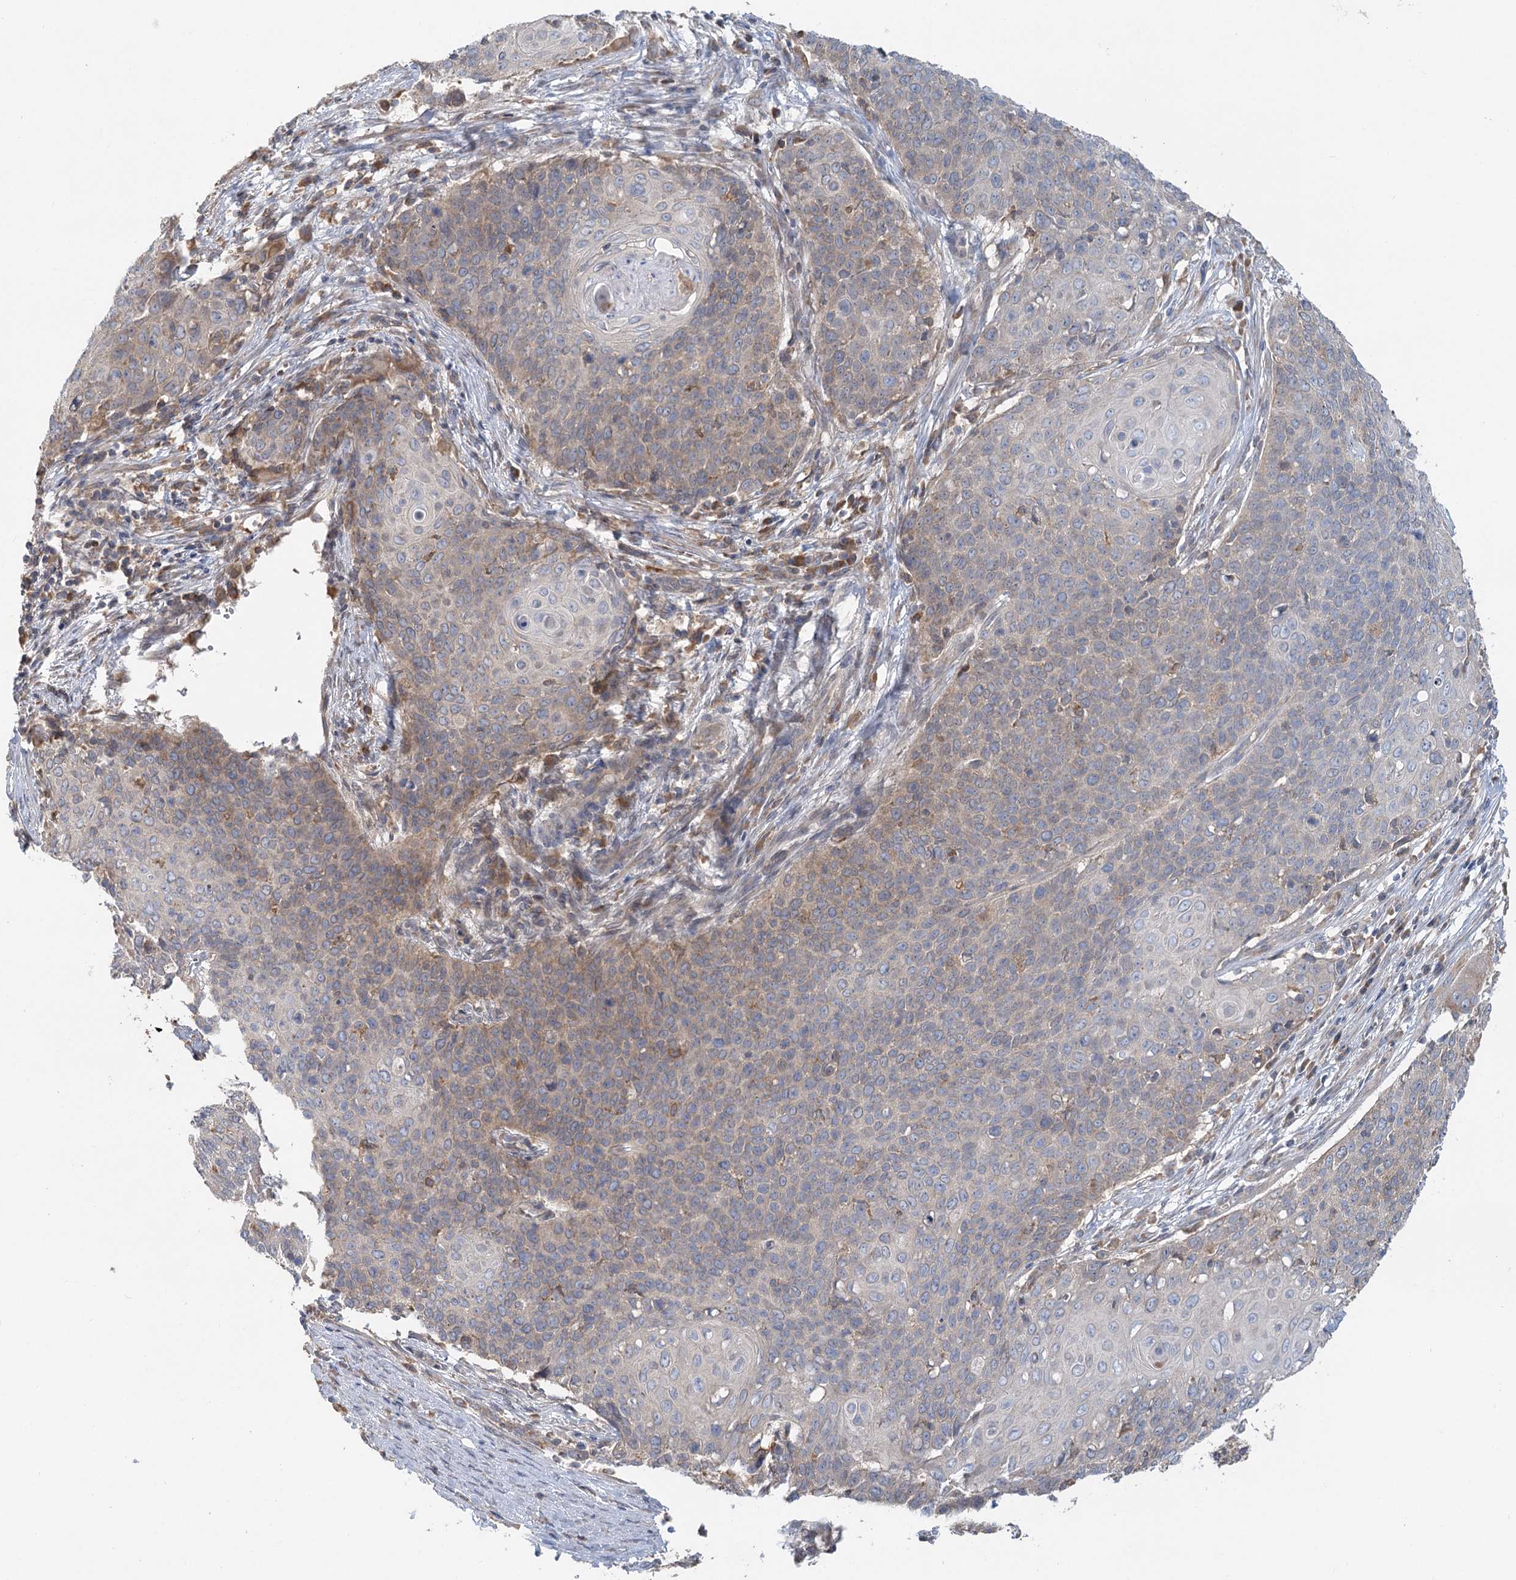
{"staining": {"intensity": "weak", "quantity": "<25%", "location": "cytoplasmic/membranous"}, "tissue": "cervical cancer", "cell_type": "Tumor cells", "image_type": "cancer", "snomed": [{"axis": "morphology", "description": "Squamous cell carcinoma, NOS"}, {"axis": "topography", "description": "Cervix"}], "caption": "This is an immunohistochemistry (IHC) image of cervical cancer (squamous cell carcinoma). There is no staining in tumor cells.", "gene": "PAIP2", "patient": {"sex": "female", "age": 39}}